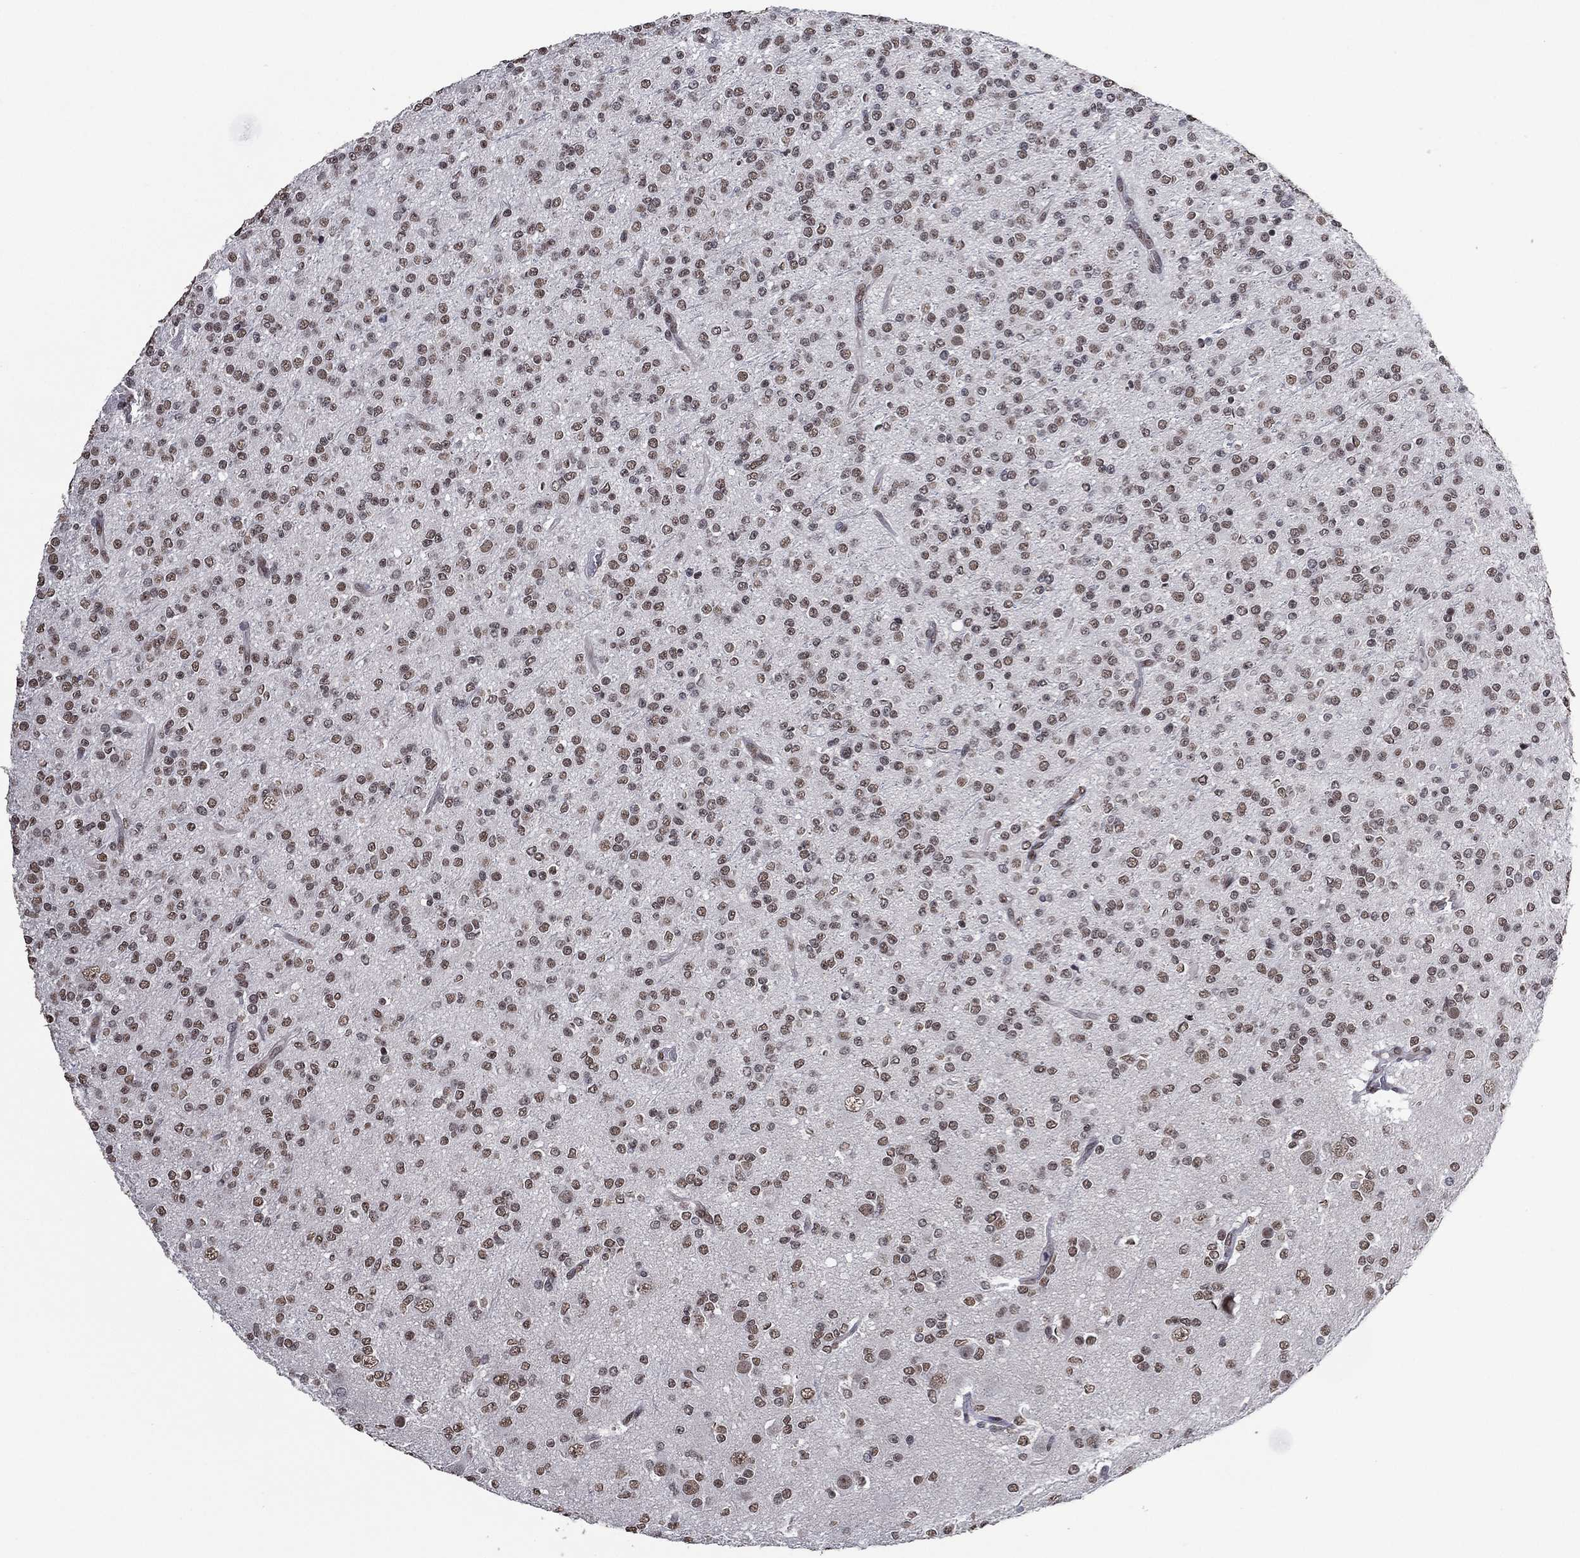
{"staining": {"intensity": "weak", "quantity": "<25%", "location": "nuclear"}, "tissue": "glioma", "cell_type": "Tumor cells", "image_type": "cancer", "snomed": [{"axis": "morphology", "description": "Glioma, malignant, Low grade"}, {"axis": "topography", "description": "Brain"}], "caption": "Low-grade glioma (malignant) was stained to show a protein in brown. There is no significant positivity in tumor cells.", "gene": "EHMT1", "patient": {"sex": "male", "age": 27}}